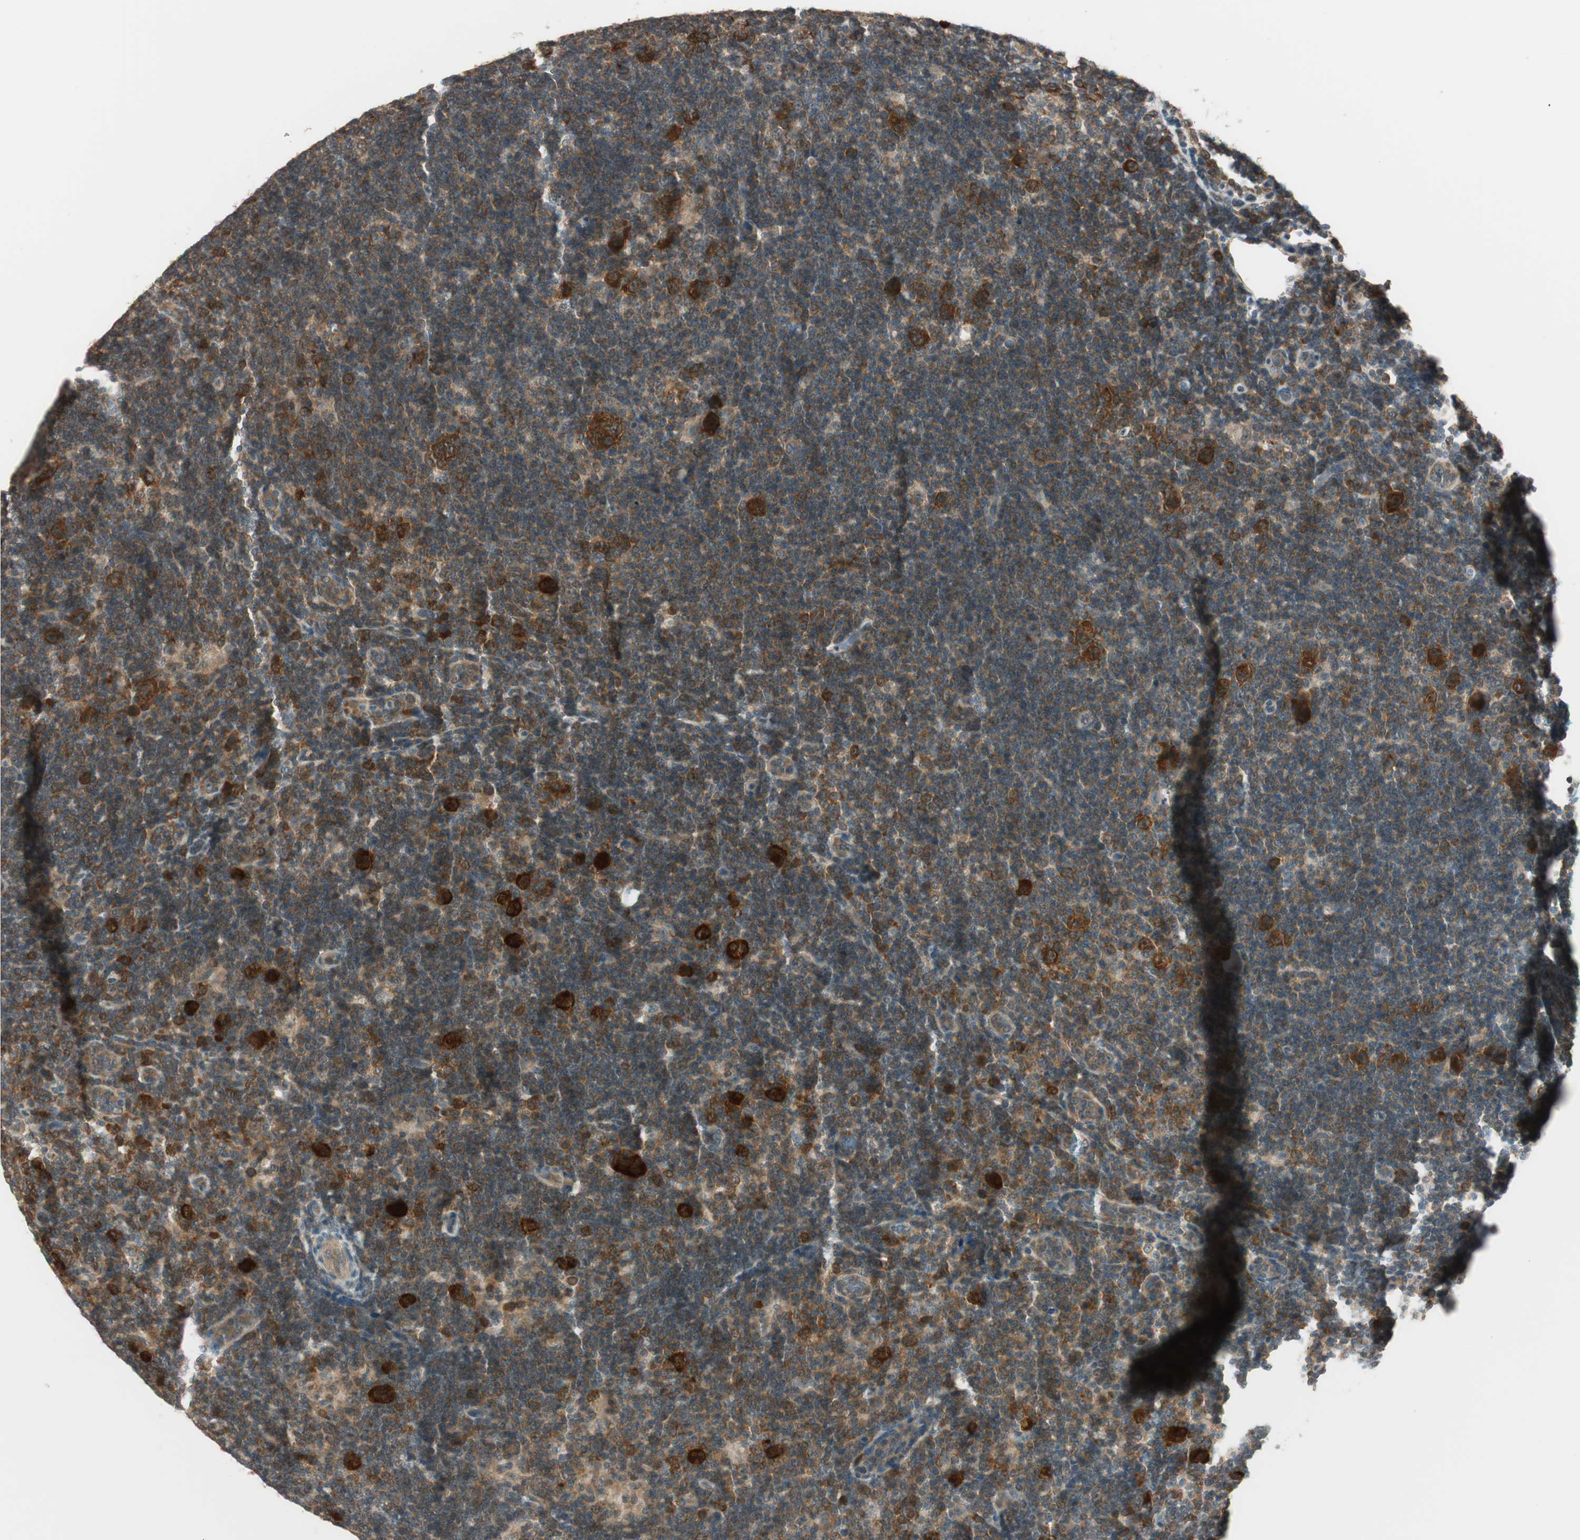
{"staining": {"intensity": "strong", "quantity": ">75%", "location": "cytoplasmic/membranous"}, "tissue": "lymphoma", "cell_type": "Tumor cells", "image_type": "cancer", "snomed": [{"axis": "morphology", "description": "Hodgkin's disease, NOS"}, {"axis": "topography", "description": "Lymph node"}], "caption": "DAB (3,3'-diaminobenzidine) immunohistochemical staining of human lymphoma shows strong cytoplasmic/membranous protein staining in approximately >75% of tumor cells.", "gene": "IPO5", "patient": {"sex": "female", "age": 57}}